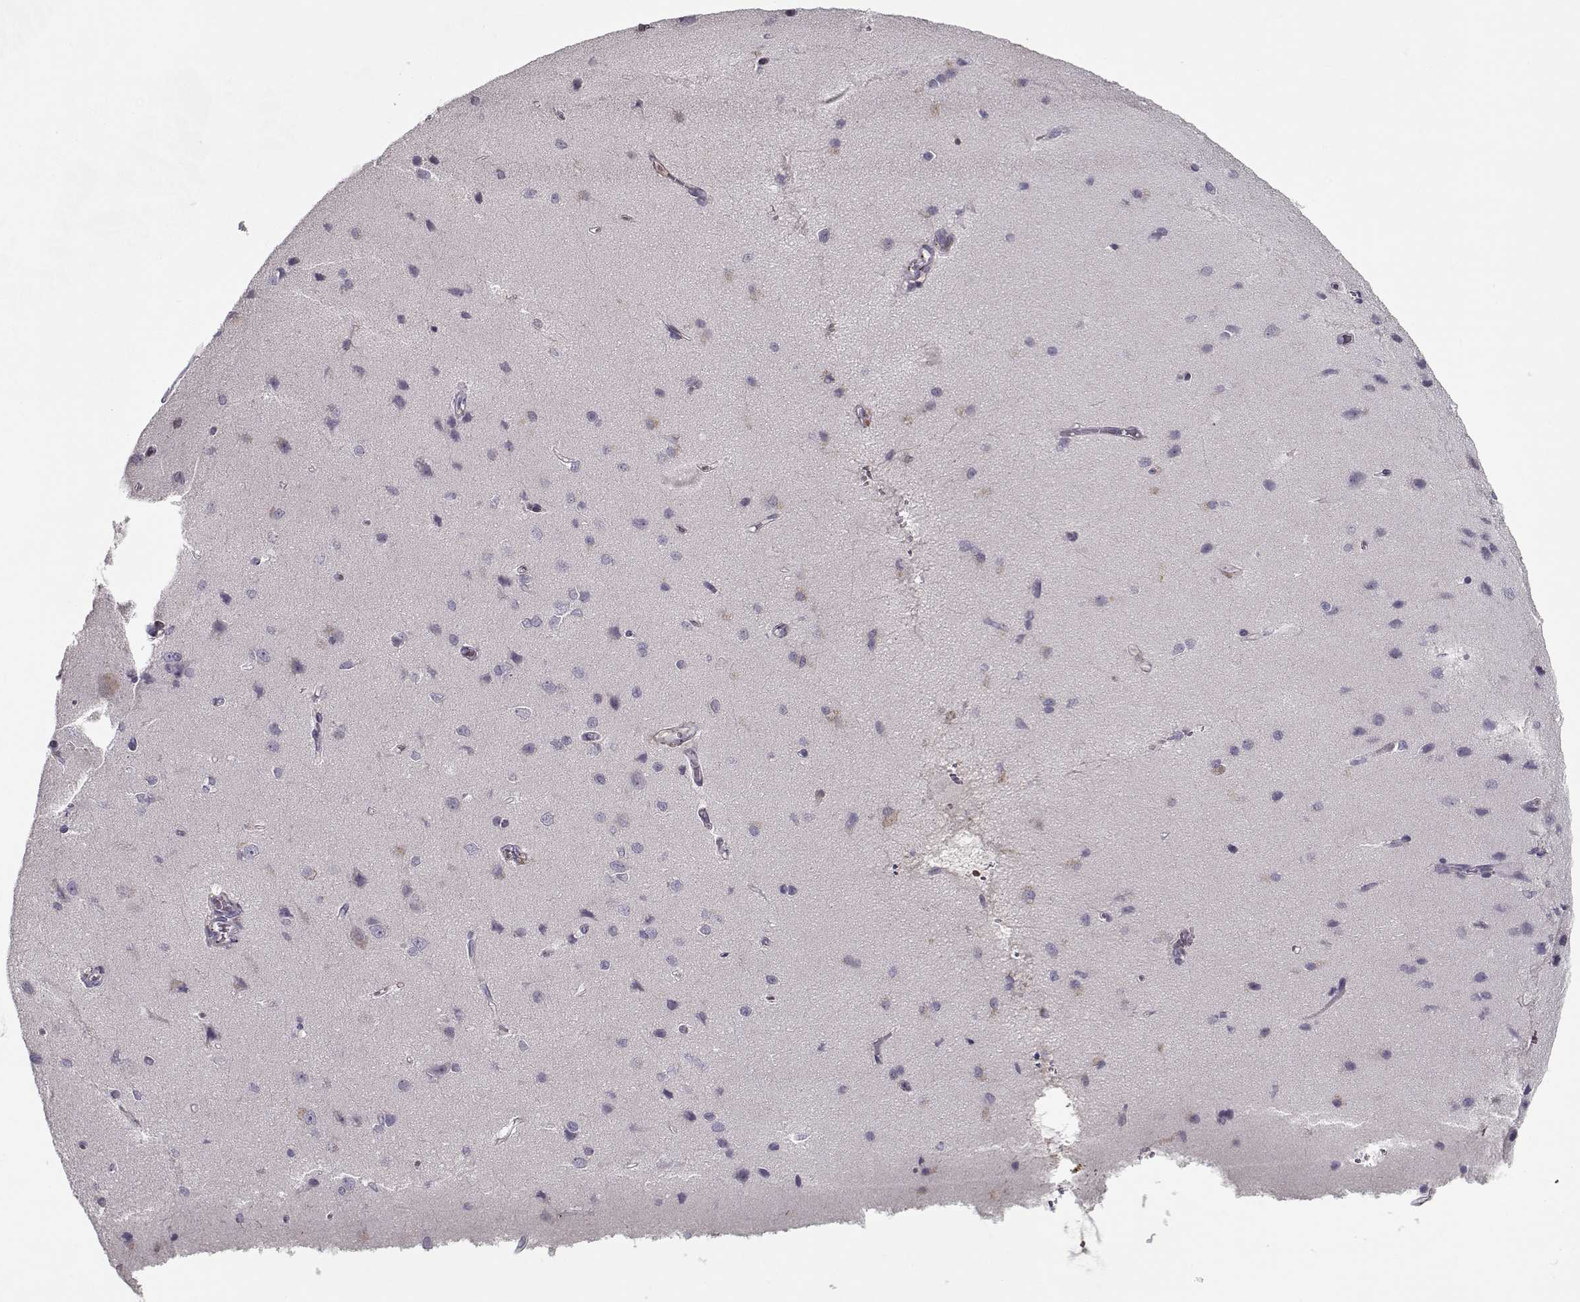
{"staining": {"intensity": "negative", "quantity": "none", "location": "none"}, "tissue": "cerebral cortex", "cell_type": "Endothelial cells", "image_type": "normal", "snomed": [{"axis": "morphology", "description": "Normal tissue, NOS"}, {"axis": "topography", "description": "Cerebral cortex"}], "caption": "Immunohistochemistry of unremarkable cerebral cortex shows no expression in endothelial cells. The staining was performed using DAB to visualize the protein expression in brown, while the nuclei were stained in blue with hematoxylin (Magnification: 20x).", "gene": "UNC13D", "patient": {"sex": "male", "age": 37}}